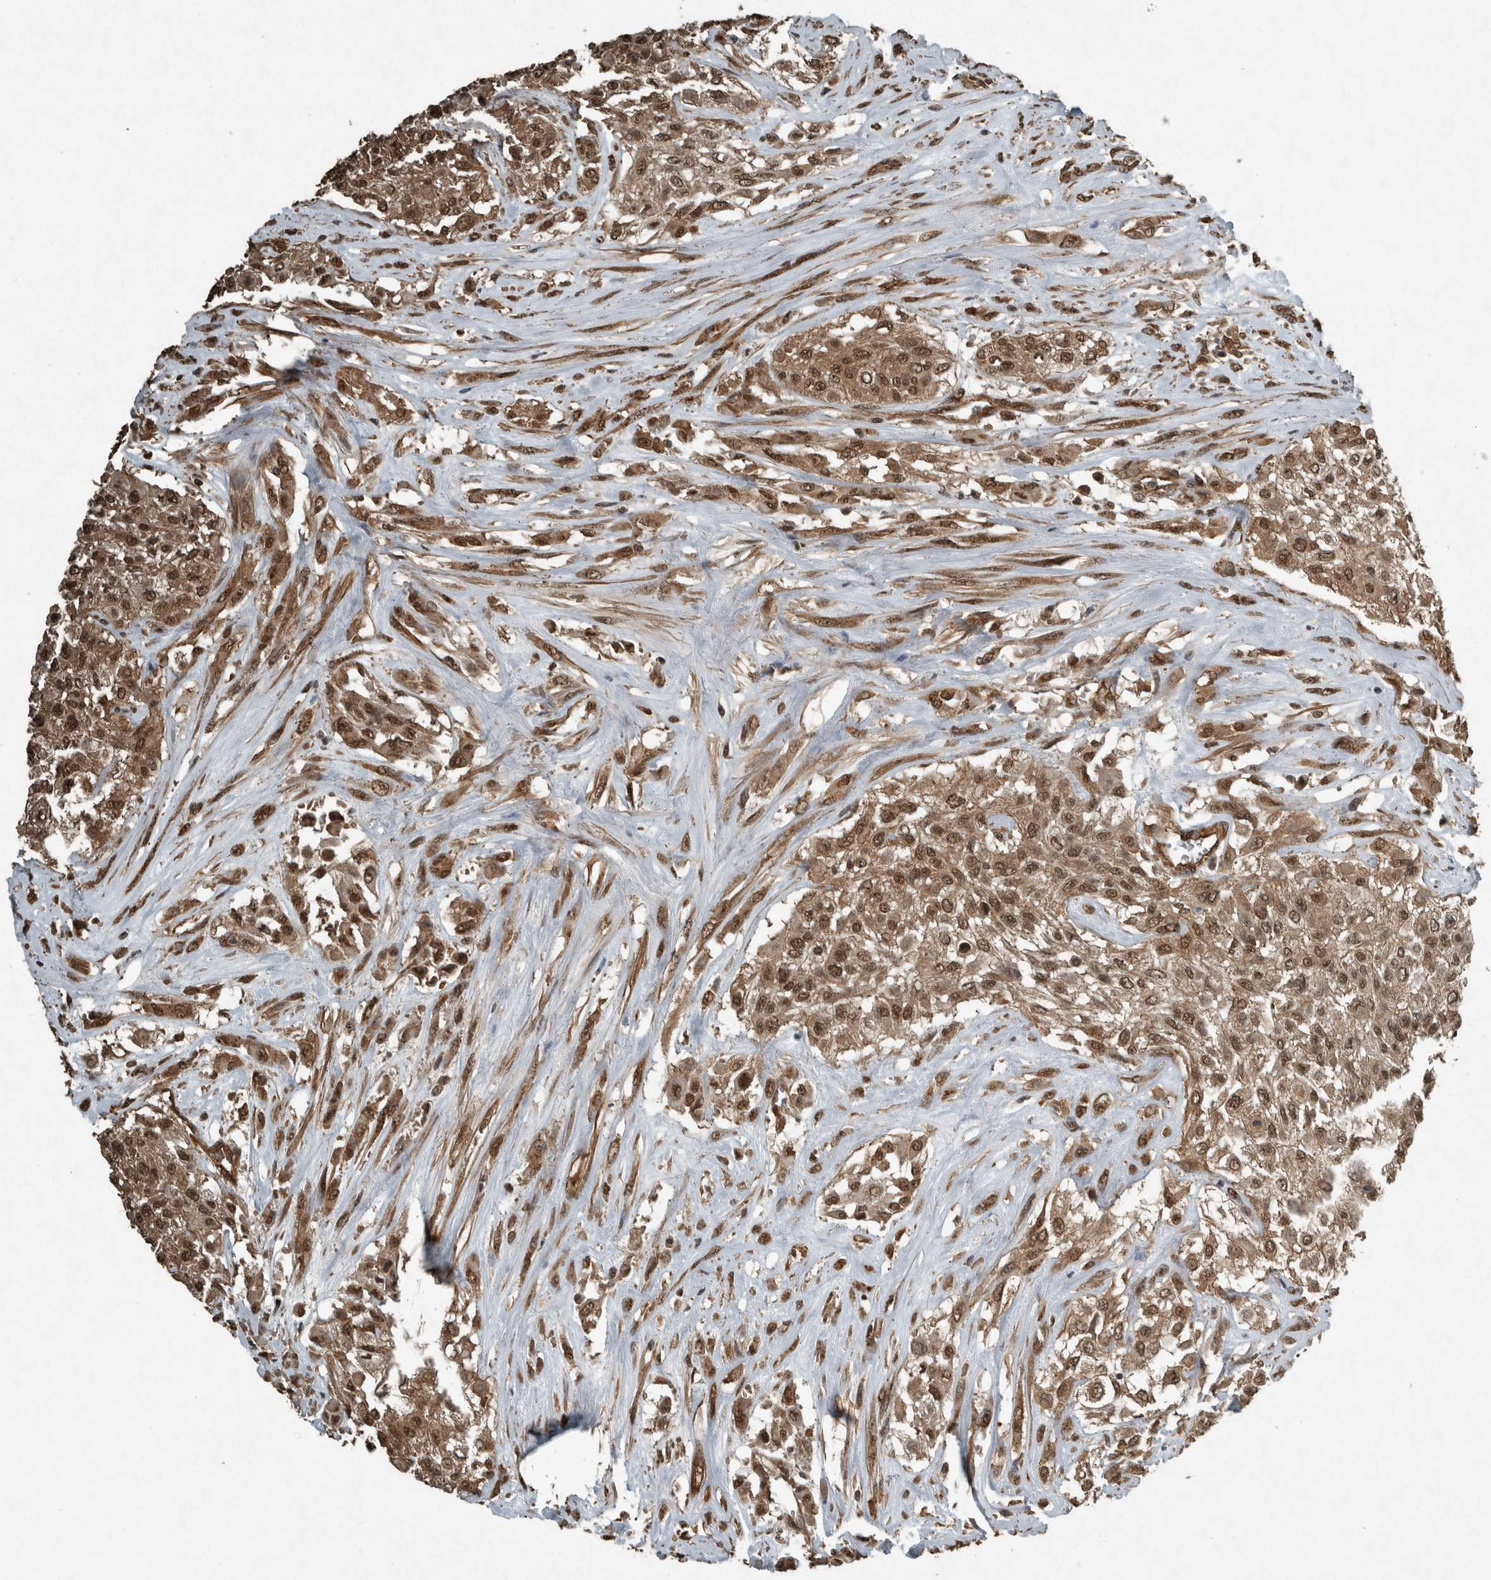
{"staining": {"intensity": "moderate", "quantity": ">75%", "location": "cytoplasmic/membranous,nuclear"}, "tissue": "urothelial cancer", "cell_type": "Tumor cells", "image_type": "cancer", "snomed": [{"axis": "morphology", "description": "Urothelial carcinoma, High grade"}, {"axis": "topography", "description": "Urinary bladder"}], "caption": "Immunohistochemical staining of human urothelial cancer demonstrates moderate cytoplasmic/membranous and nuclear protein positivity in about >75% of tumor cells.", "gene": "ARHGEF12", "patient": {"sex": "male", "age": 57}}